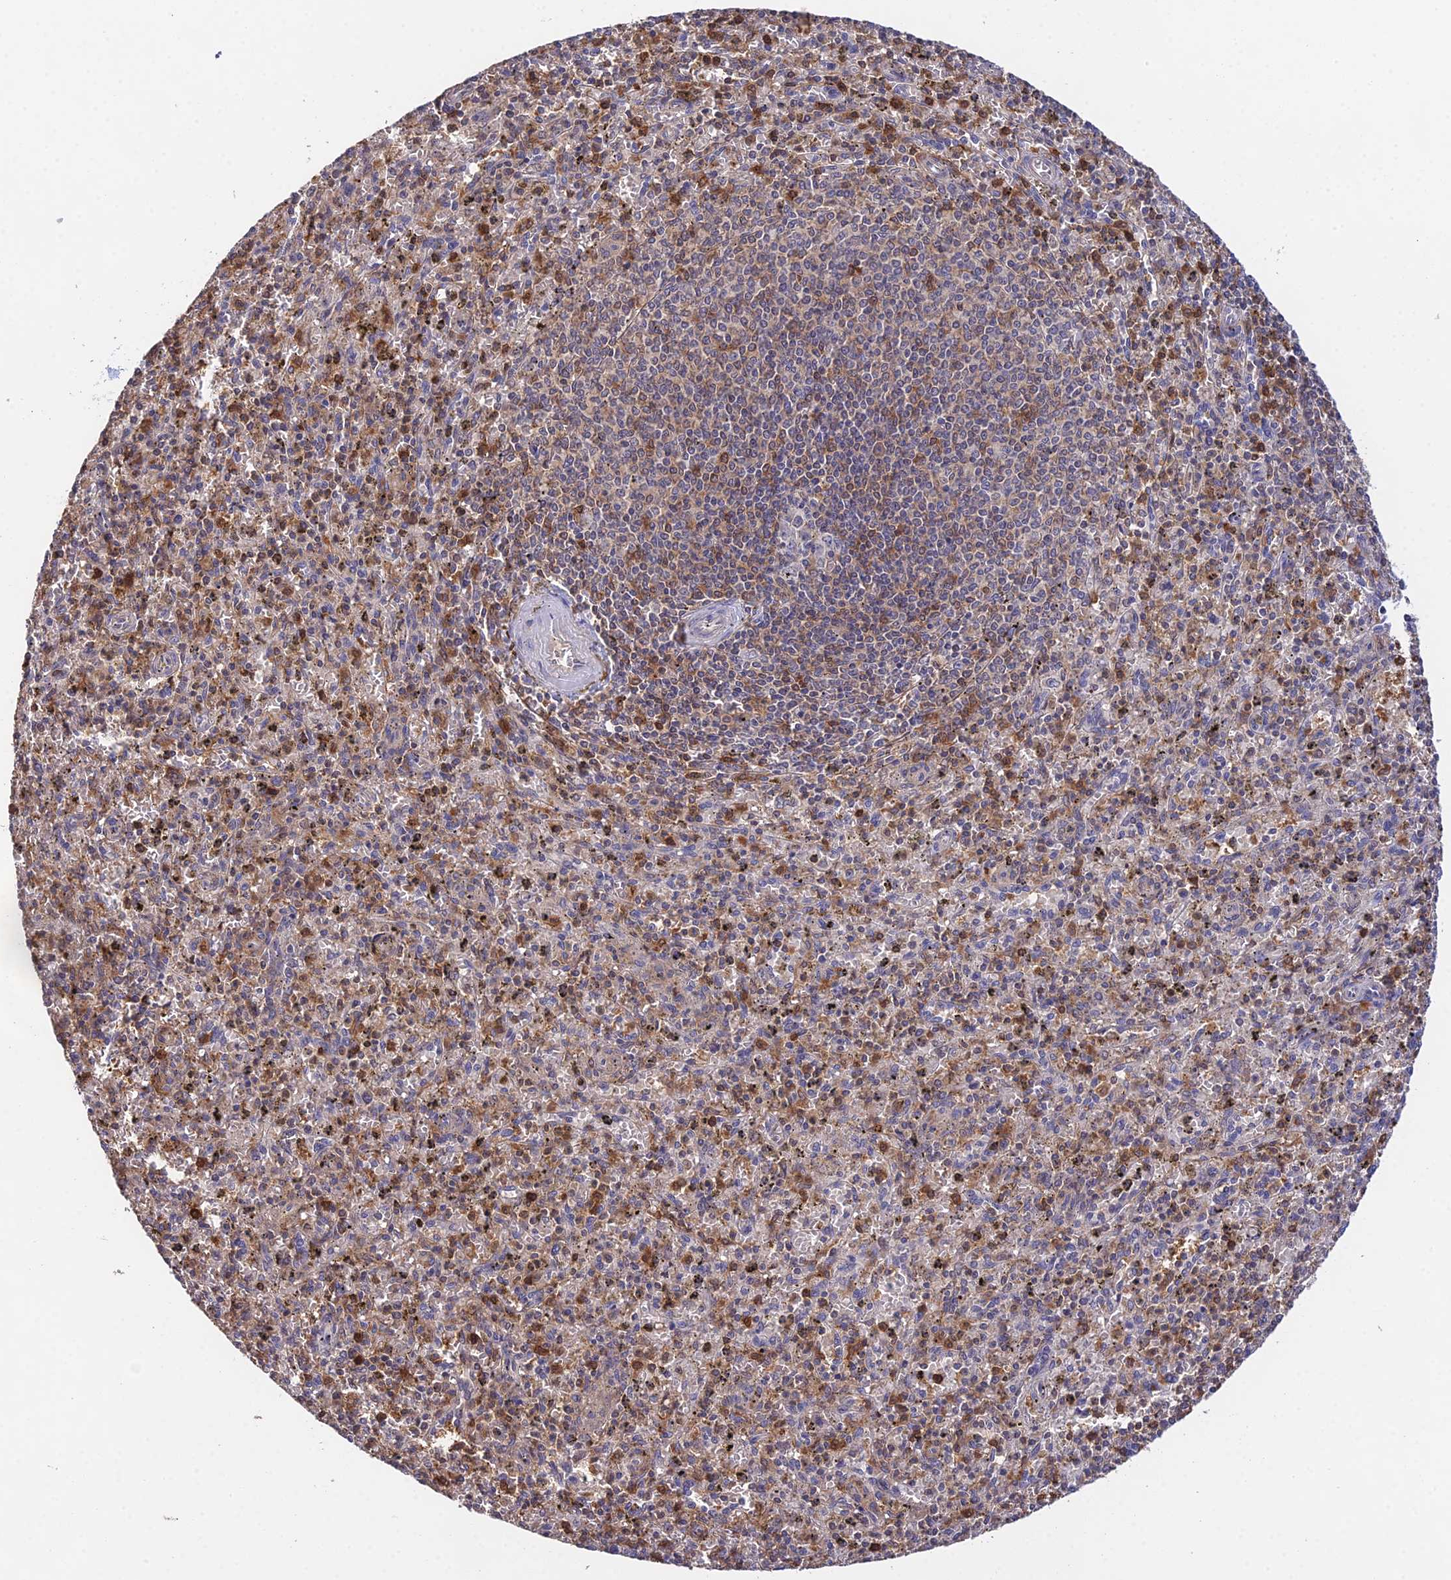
{"staining": {"intensity": "moderate", "quantity": "25%-75%", "location": "cytoplasmic/membranous"}, "tissue": "spleen", "cell_type": "Cells in red pulp", "image_type": "normal", "snomed": [{"axis": "morphology", "description": "Normal tissue, NOS"}, {"axis": "topography", "description": "Spleen"}], "caption": "Immunohistochemistry (IHC) staining of normal spleen, which reveals medium levels of moderate cytoplasmic/membranous expression in about 25%-75% of cells in red pulp indicating moderate cytoplasmic/membranous protein staining. The staining was performed using DAB (3,3'-diaminobenzidine) (brown) for protein detection and nuclei were counterstained in hematoxylin (blue).", "gene": "FBP1", "patient": {"sex": "male", "age": 72}}